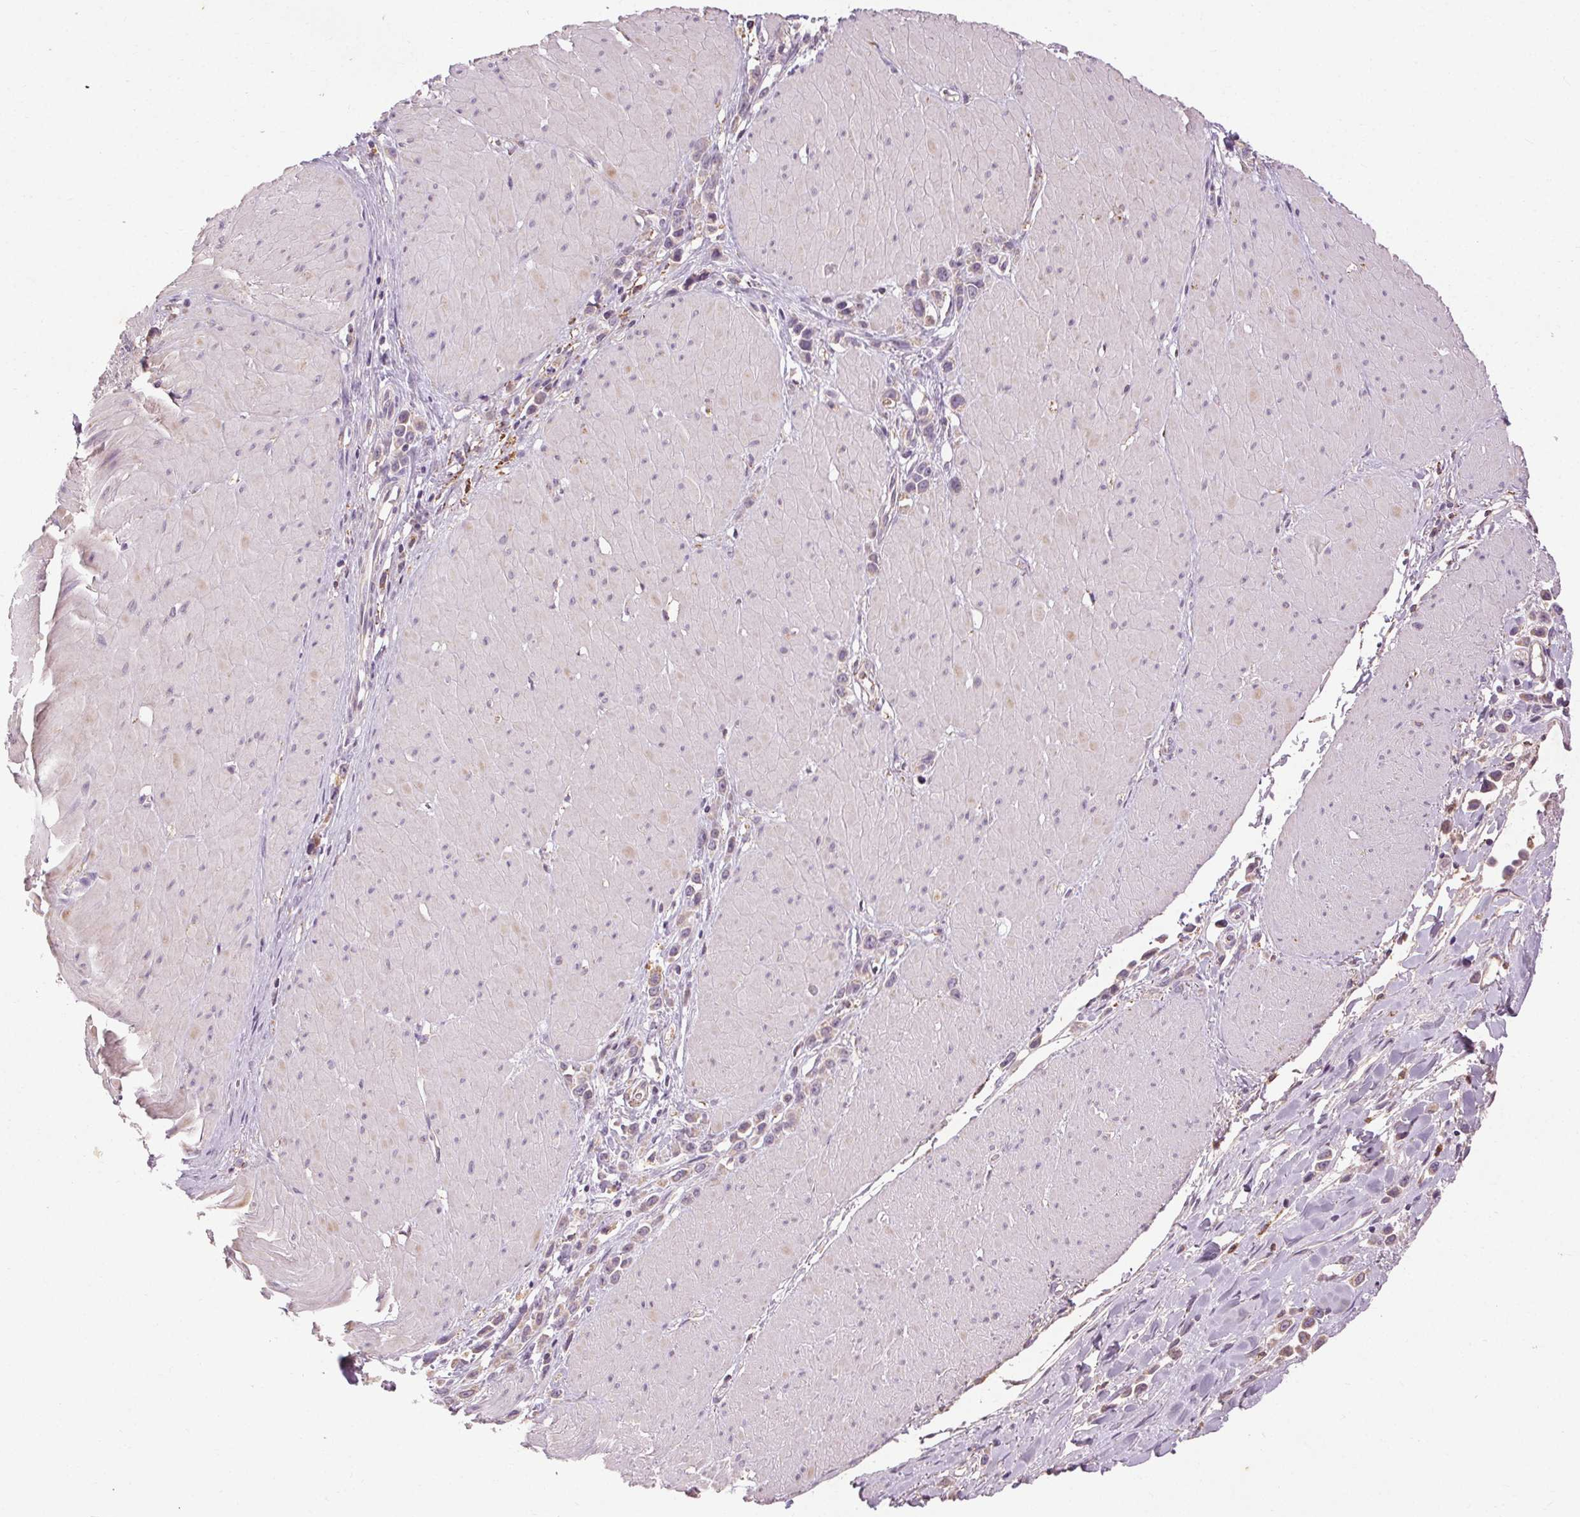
{"staining": {"intensity": "negative", "quantity": "none", "location": "none"}, "tissue": "stomach cancer", "cell_type": "Tumor cells", "image_type": "cancer", "snomed": [{"axis": "morphology", "description": "Adenocarcinoma, NOS"}, {"axis": "topography", "description": "Stomach"}], "caption": "Immunohistochemistry (IHC) of adenocarcinoma (stomach) displays no staining in tumor cells.", "gene": "REP15", "patient": {"sex": "male", "age": 47}}